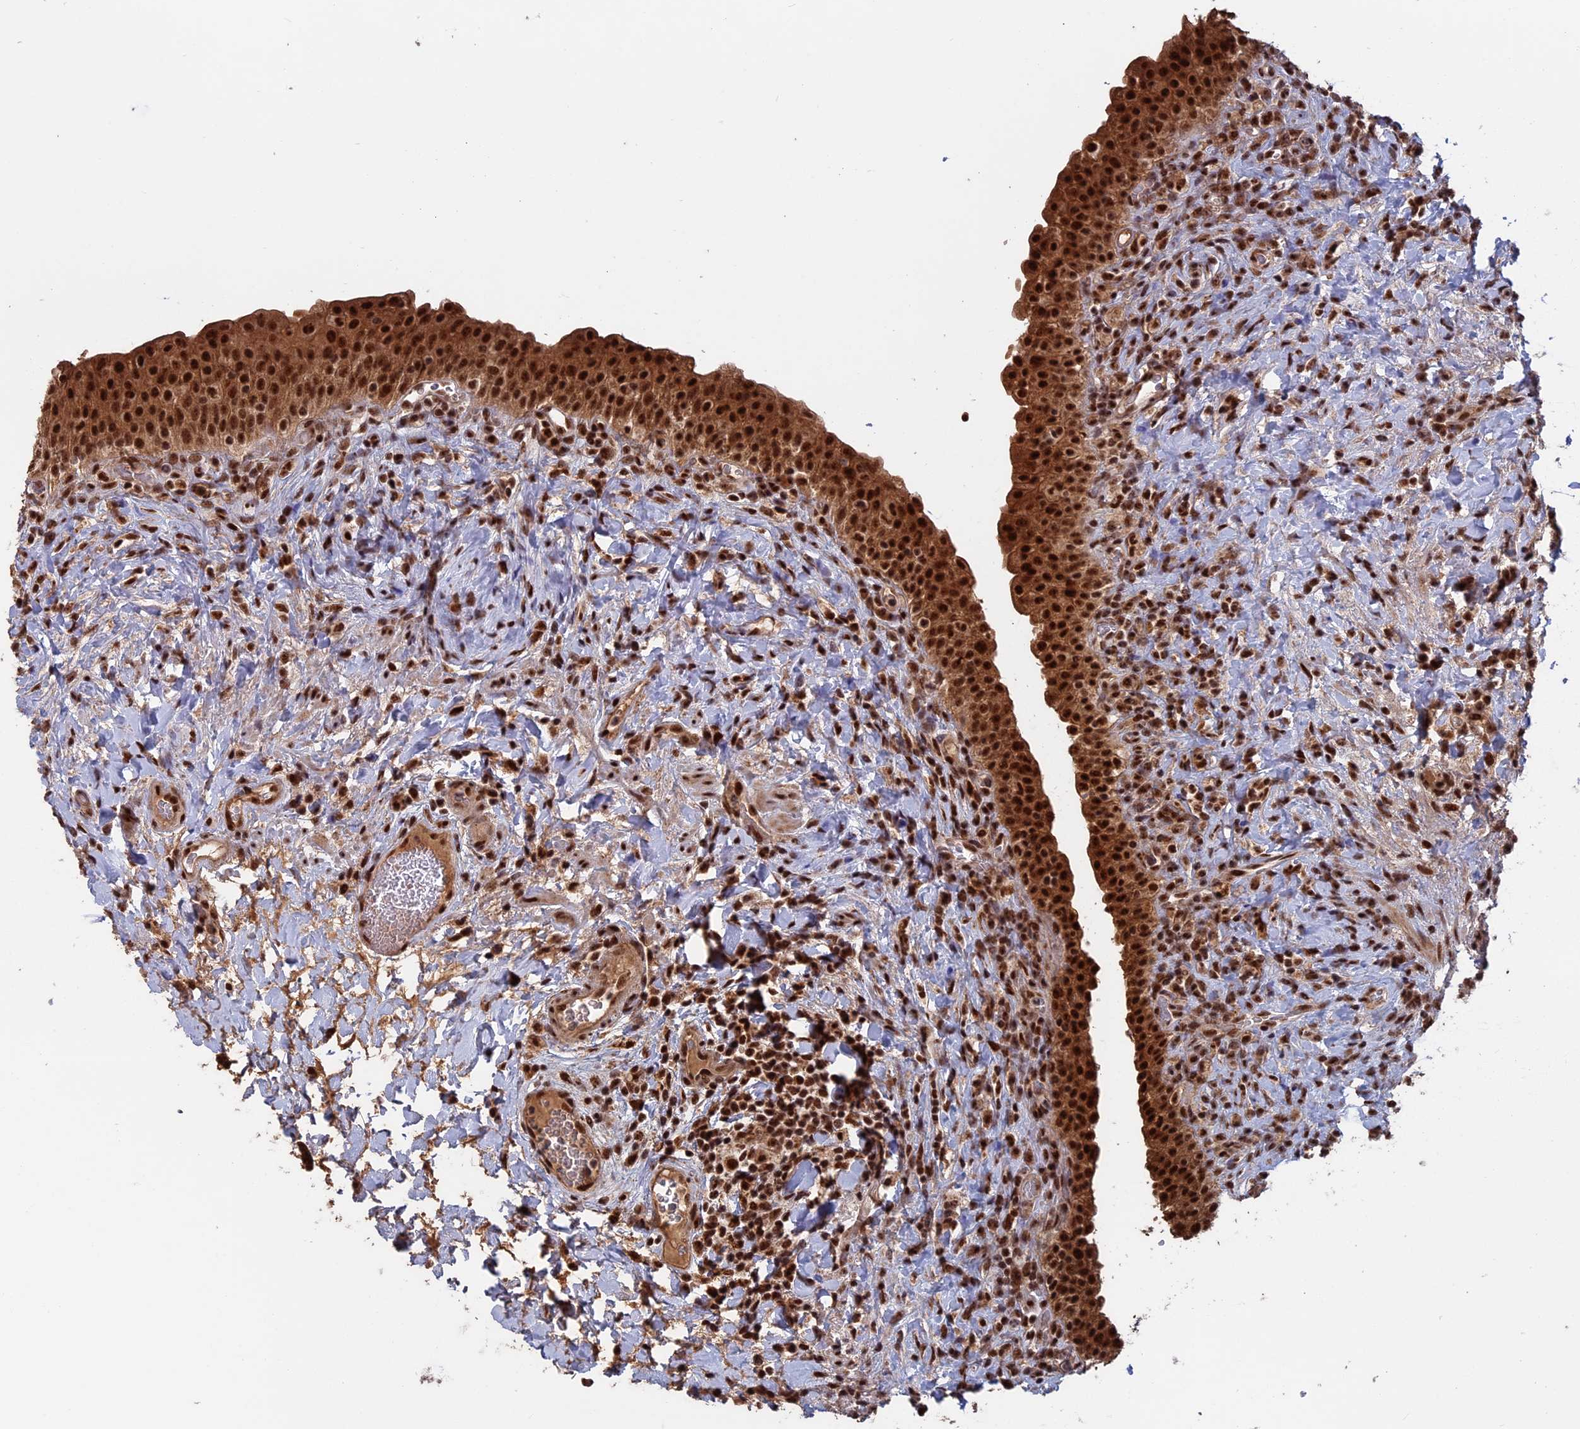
{"staining": {"intensity": "strong", "quantity": ">75%", "location": "cytoplasmic/membranous,nuclear"}, "tissue": "urinary bladder", "cell_type": "Urothelial cells", "image_type": "normal", "snomed": [{"axis": "morphology", "description": "Normal tissue, NOS"}, {"axis": "morphology", "description": "Inflammation, NOS"}, {"axis": "topography", "description": "Urinary bladder"}], "caption": "Immunohistochemistry (DAB) staining of normal human urinary bladder shows strong cytoplasmic/membranous,nuclear protein positivity in approximately >75% of urothelial cells. (DAB (3,3'-diaminobenzidine) IHC, brown staining for protein, blue staining for nuclei).", "gene": "CACTIN", "patient": {"sex": "male", "age": 64}}